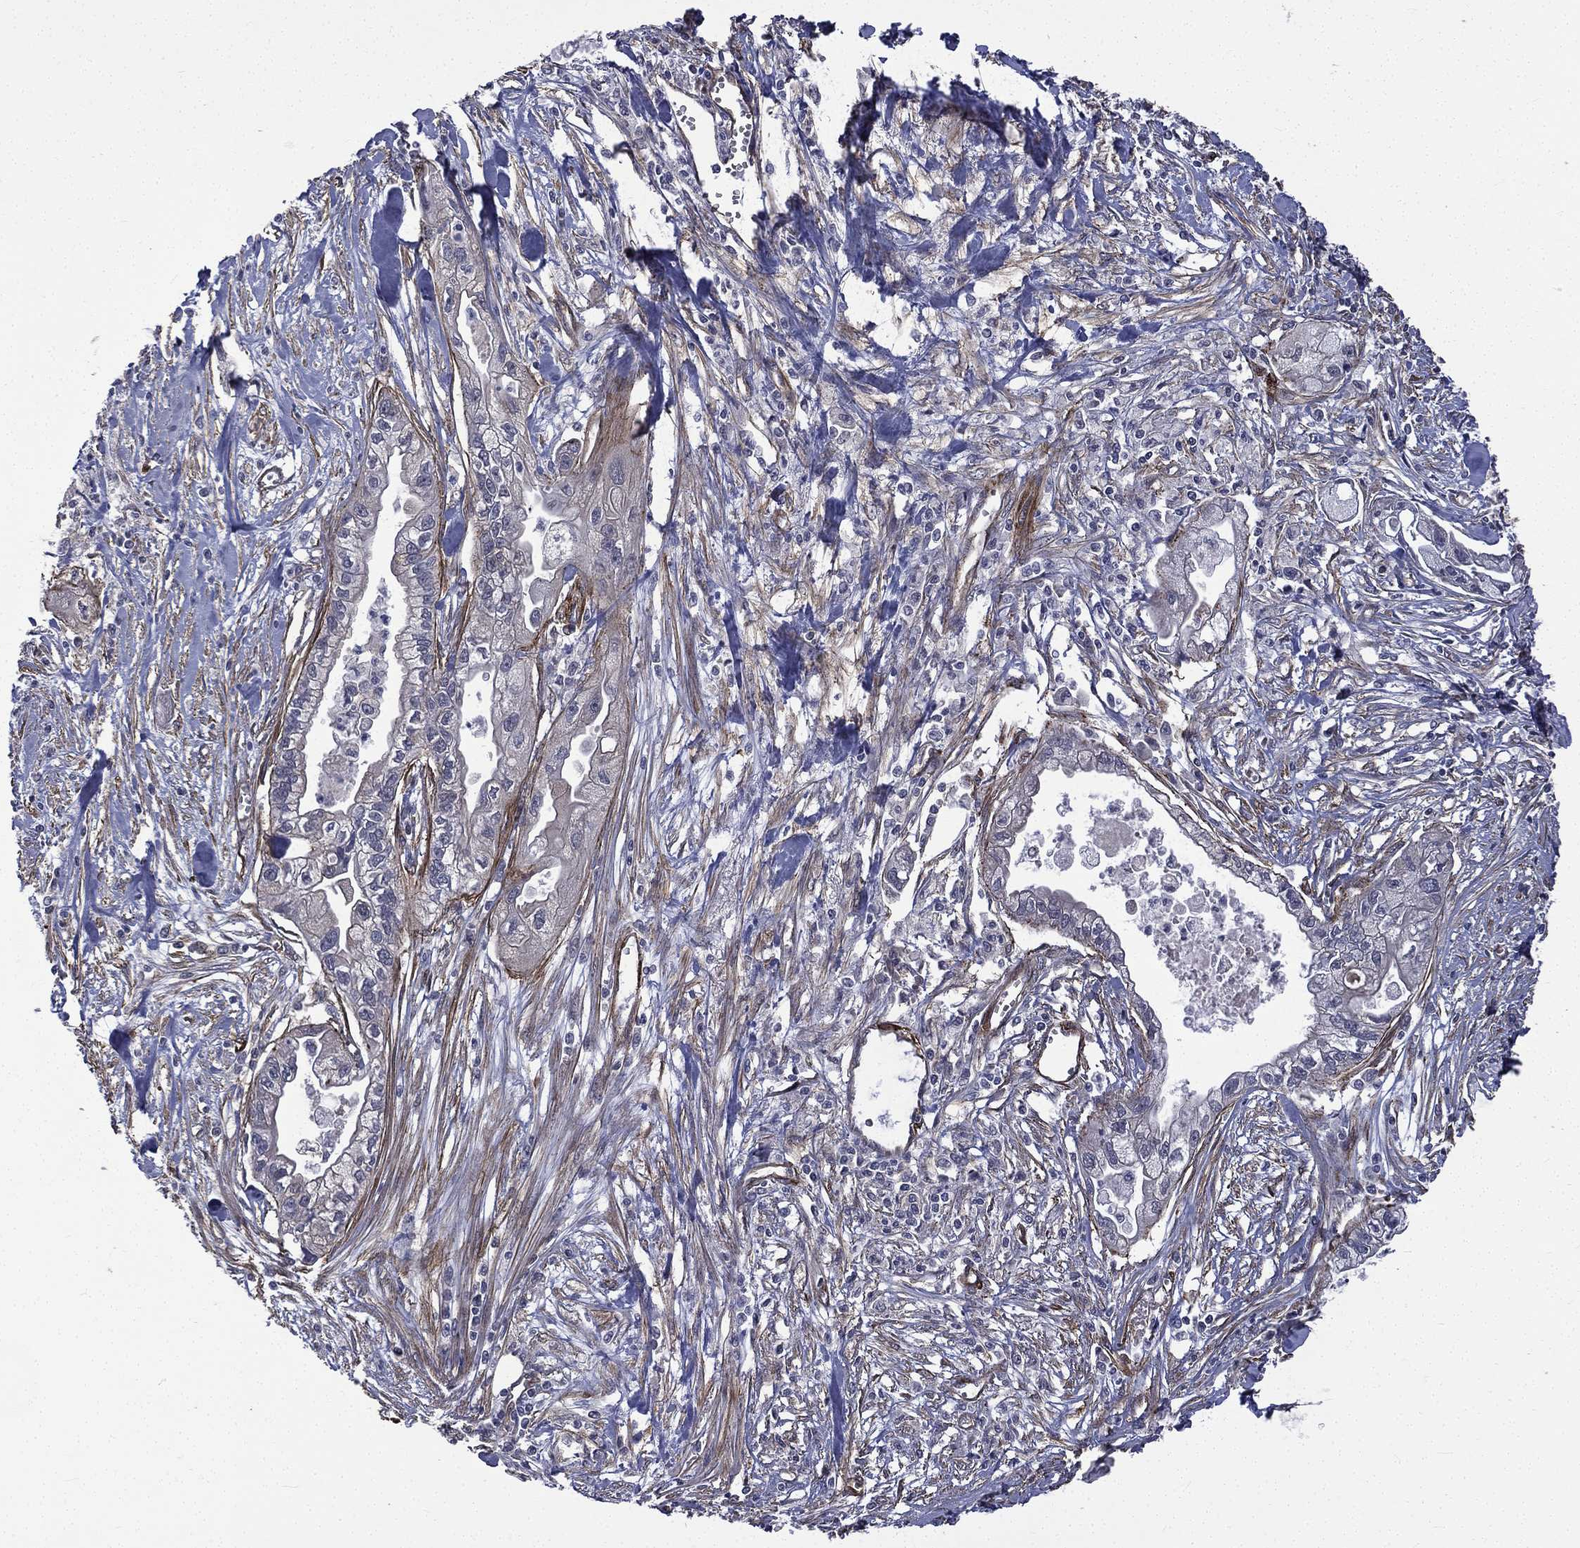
{"staining": {"intensity": "negative", "quantity": "none", "location": "none"}, "tissue": "pancreatic cancer", "cell_type": "Tumor cells", "image_type": "cancer", "snomed": [{"axis": "morphology", "description": "Adenocarcinoma, NOS"}, {"axis": "topography", "description": "Pancreas"}], "caption": "Pancreatic adenocarcinoma stained for a protein using immunohistochemistry (IHC) demonstrates no positivity tumor cells.", "gene": "PPFIBP1", "patient": {"sex": "male", "age": 70}}